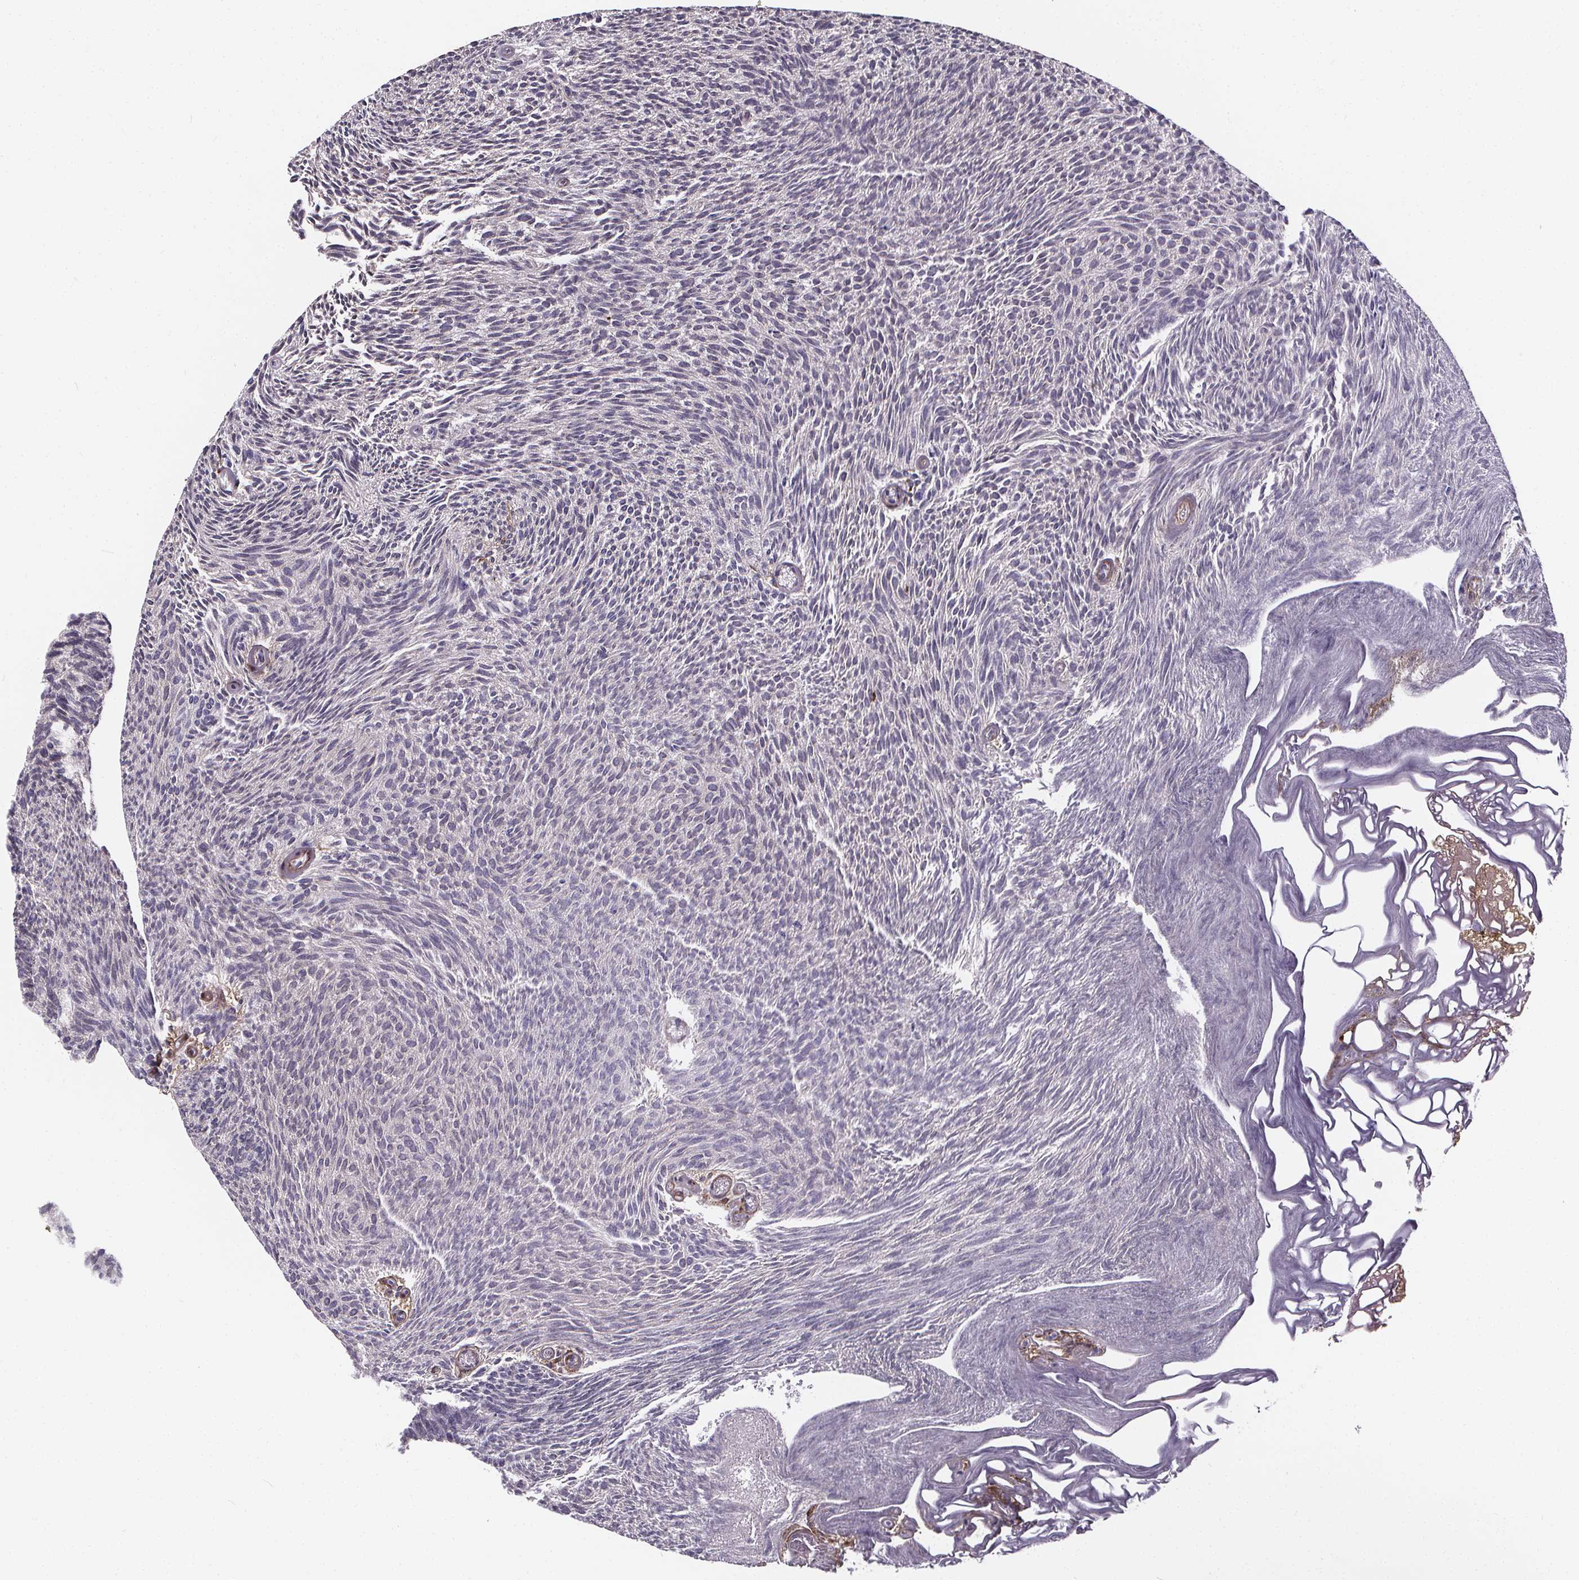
{"staining": {"intensity": "negative", "quantity": "none", "location": "none"}, "tissue": "urothelial cancer", "cell_type": "Tumor cells", "image_type": "cancer", "snomed": [{"axis": "morphology", "description": "Urothelial carcinoma, Low grade"}, {"axis": "topography", "description": "Urinary bladder"}], "caption": "This is an immunohistochemistry (IHC) image of urothelial carcinoma (low-grade). There is no positivity in tumor cells.", "gene": "AEBP1", "patient": {"sex": "male", "age": 77}}